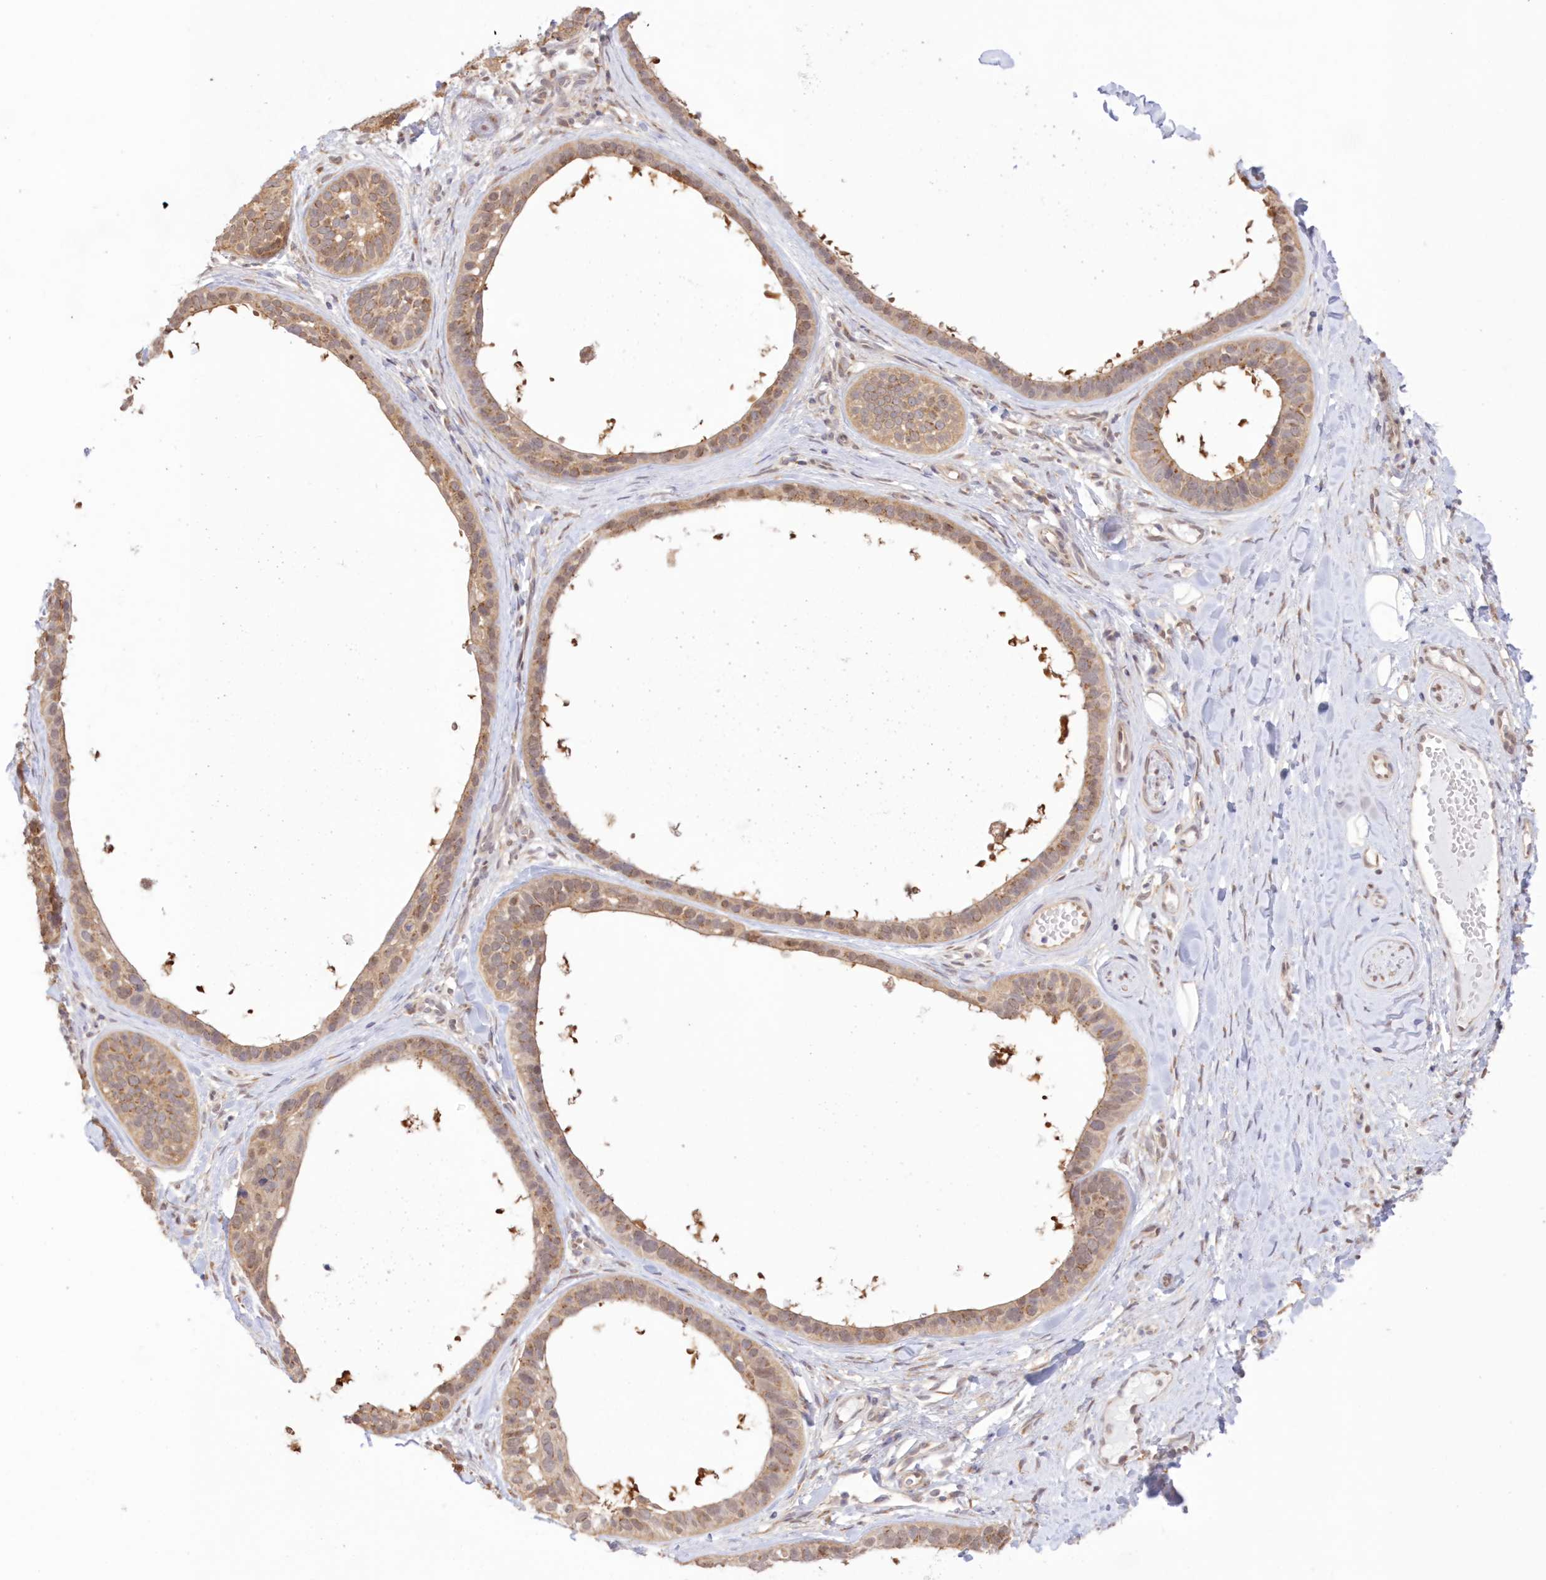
{"staining": {"intensity": "moderate", "quantity": ">75%", "location": "cytoplasmic/membranous"}, "tissue": "skin cancer", "cell_type": "Tumor cells", "image_type": "cancer", "snomed": [{"axis": "morphology", "description": "Basal cell carcinoma"}, {"axis": "topography", "description": "Skin"}], "caption": "Protein analysis of basal cell carcinoma (skin) tissue exhibits moderate cytoplasmic/membranous expression in about >75% of tumor cells.", "gene": "RNPEP", "patient": {"sex": "male", "age": 62}}